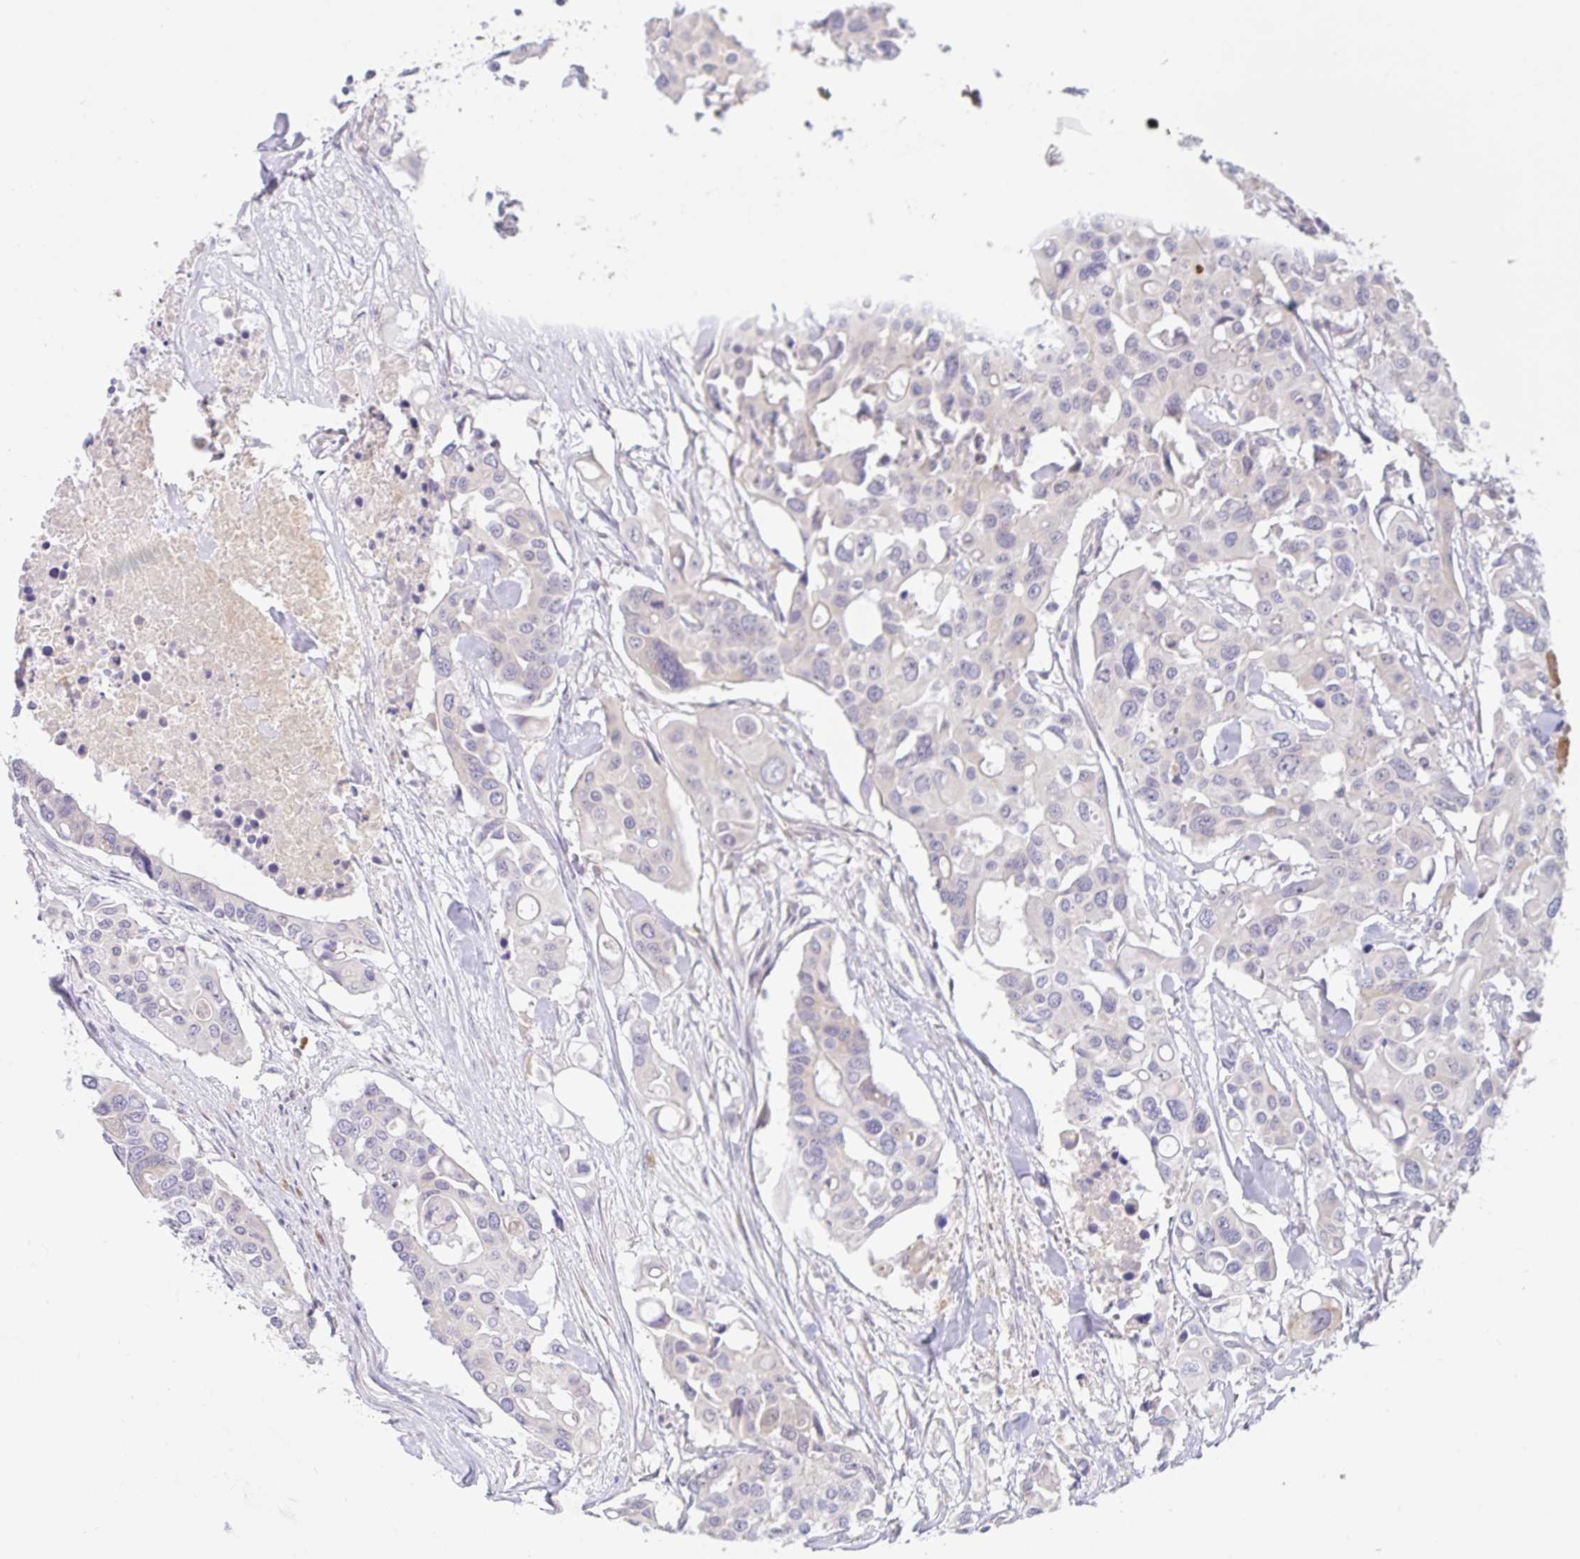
{"staining": {"intensity": "negative", "quantity": "none", "location": "none"}, "tissue": "colorectal cancer", "cell_type": "Tumor cells", "image_type": "cancer", "snomed": [{"axis": "morphology", "description": "Adenocarcinoma, NOS"}, {"axis": "topography", "description": "Colon"}], "caption": "This is an immunohistochemistry (IHC) histopathology image of colorectal adenocarcinoma. There is no positivity in tumor cells.", "gene": "DERL2", "patient": {"sex": "male", "age": 77}}